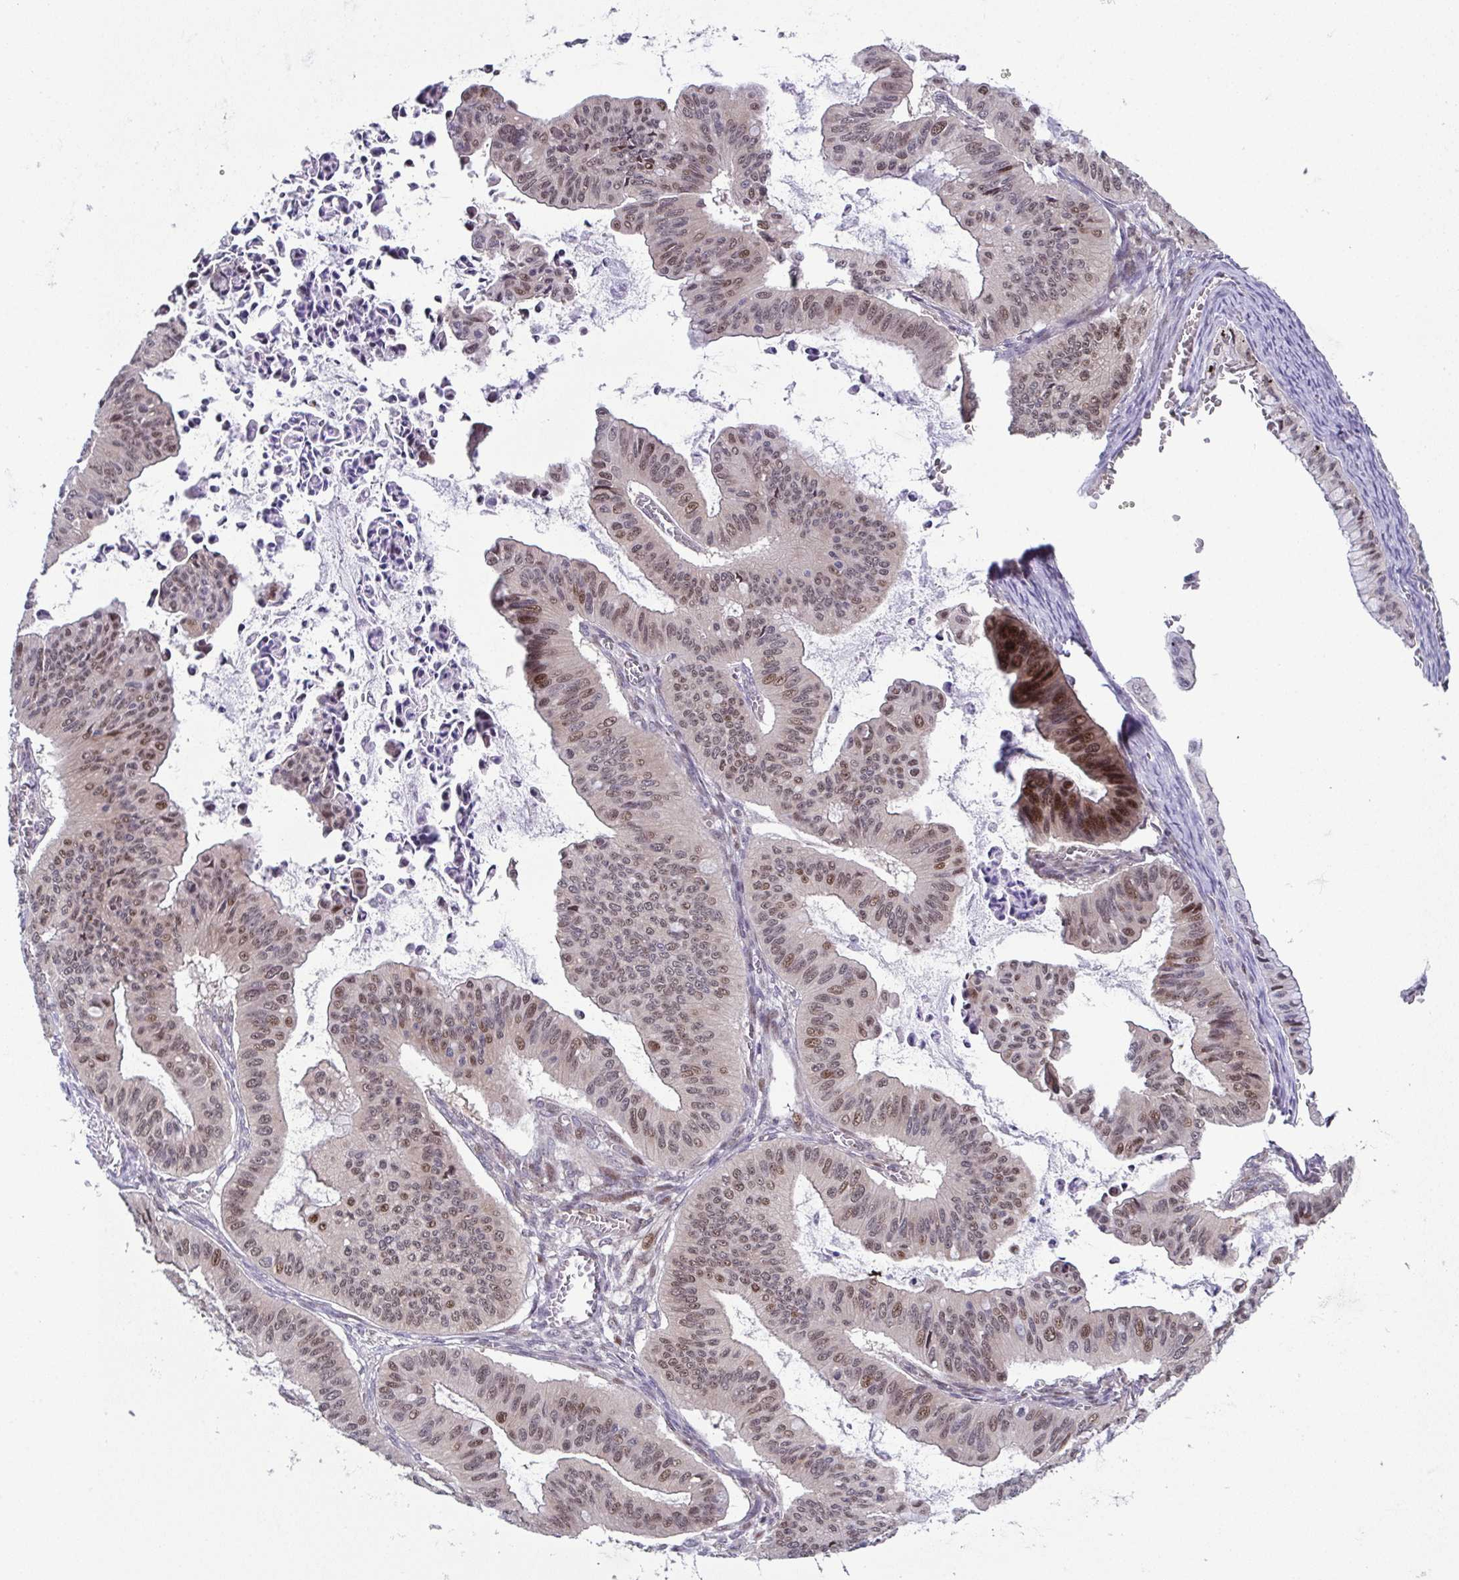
{"staining": {"intensity": "weak", "quantity": "25%-75%", "location": "nuclear"}, "tissue": "ovarian cancer", "cell_type": "Tumor cells", "image_type": "cancer", "snomed": [{"axis": "morphology", "description": "Cystadenocarcinoma, mucinous, NOS"}, {"axis": "topography", "description": "Ovary"}], "caption": "This photomicrograph demonstrates ovarian mucinous cystadenocarcinoma stained with IHC to label a protein in brown. The nuclear of tumor cells show weak positivity for the protein. Nuclei are counter-stained blue.", "gene": "DNAJB1", "patient": {"sex": "female", "age": 72}}